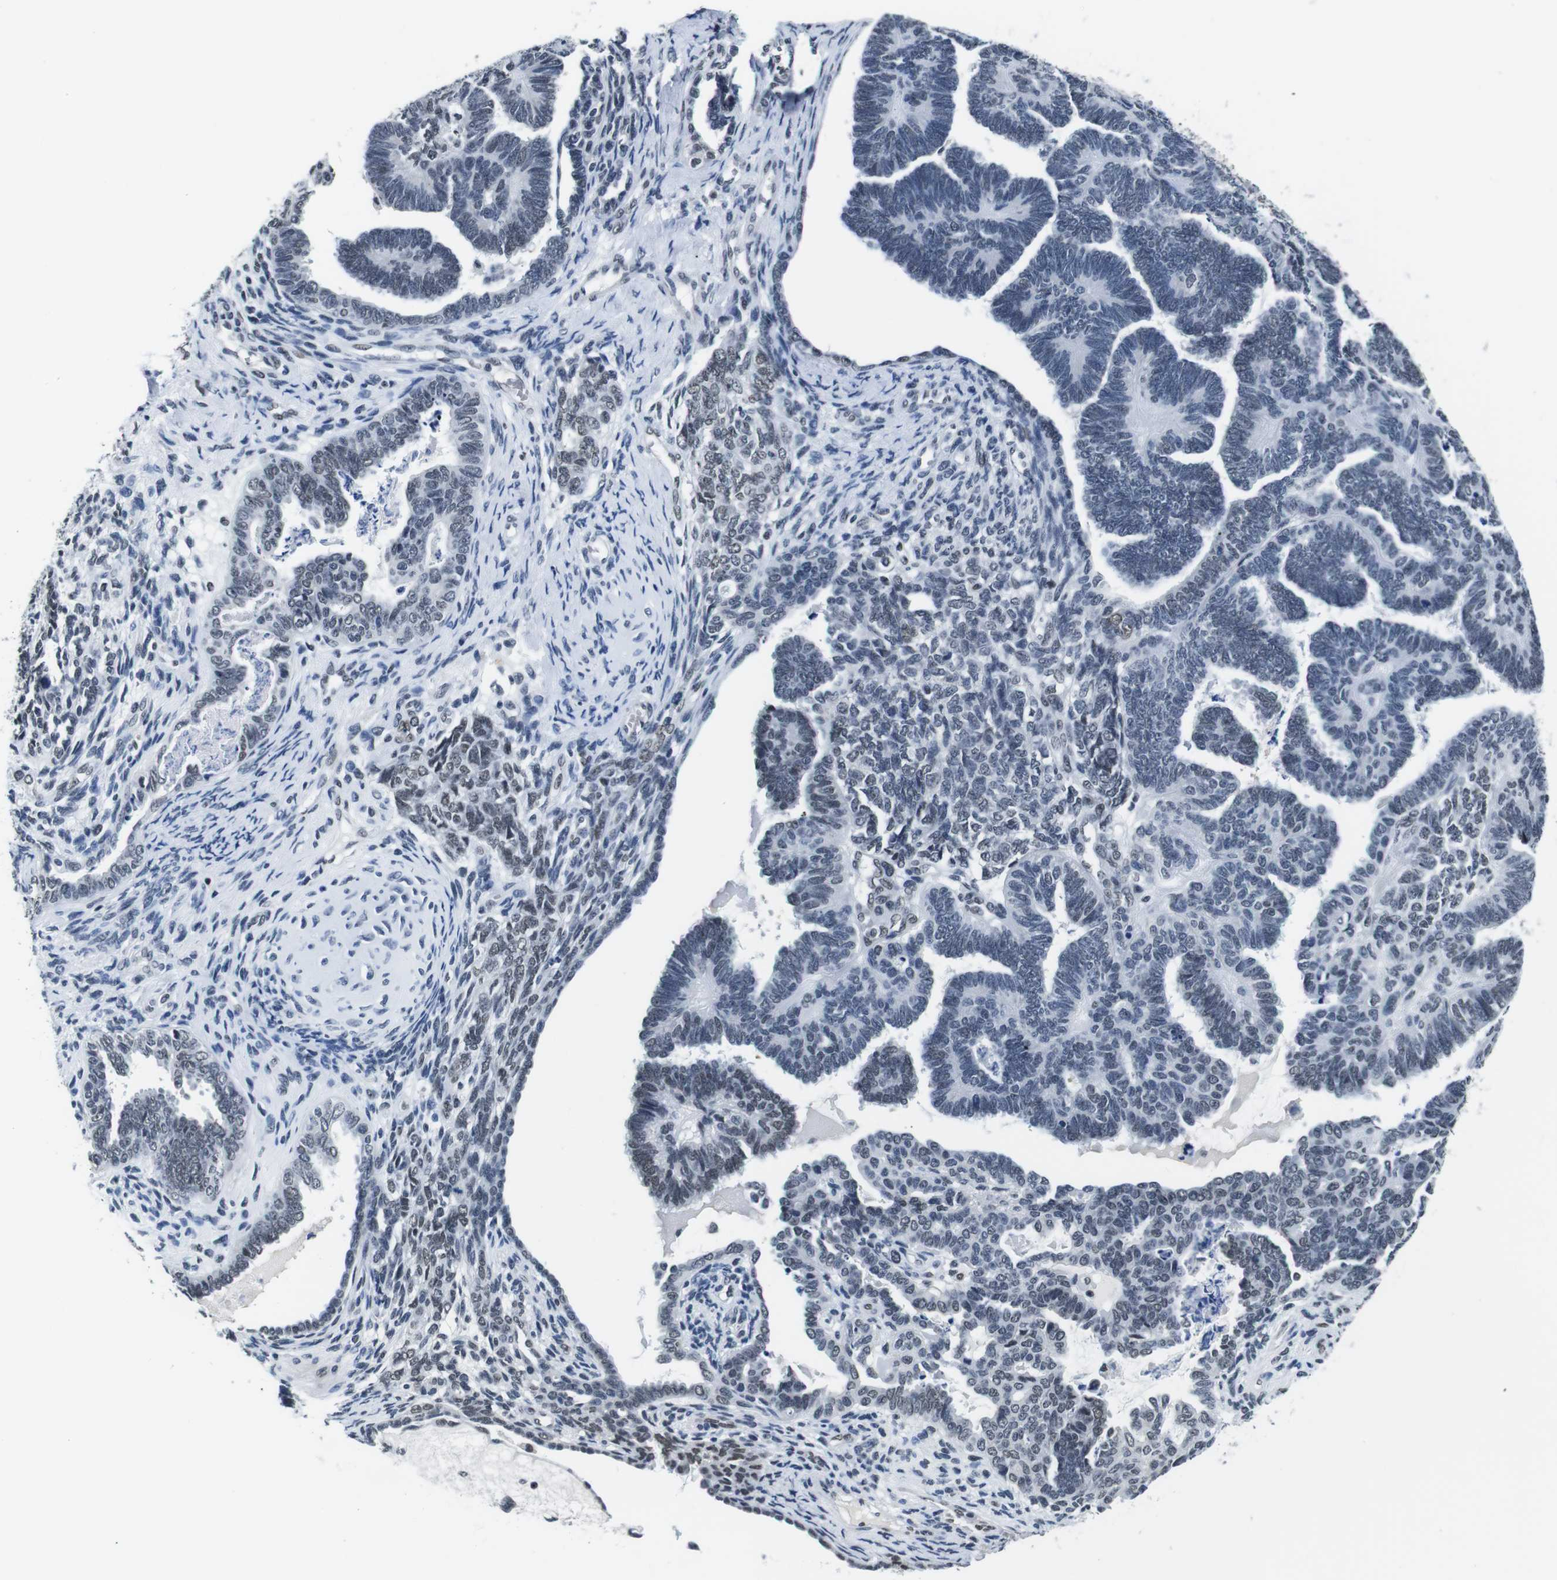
{"staining": {"intensity": "weak", "quantity": "<25%", "location": "nuclear"}, "tissue": "endometrial cancer", "cell_type": "Tumor cells", "image_type": "cancer", "snomed": [{"axis": "morphology", "description": "Neoplasm, malignant, NOS"}, {"axis": "topography", "description": "Endometrium"}], "caption": "Tumor cells show no significant expression in malignant neoplasm (endometrial). (Immunohistochemistry, brightfield microscopy, high magnification).", "gene": "ILDR2", "patient": {"sex": "female", "age": 74}}